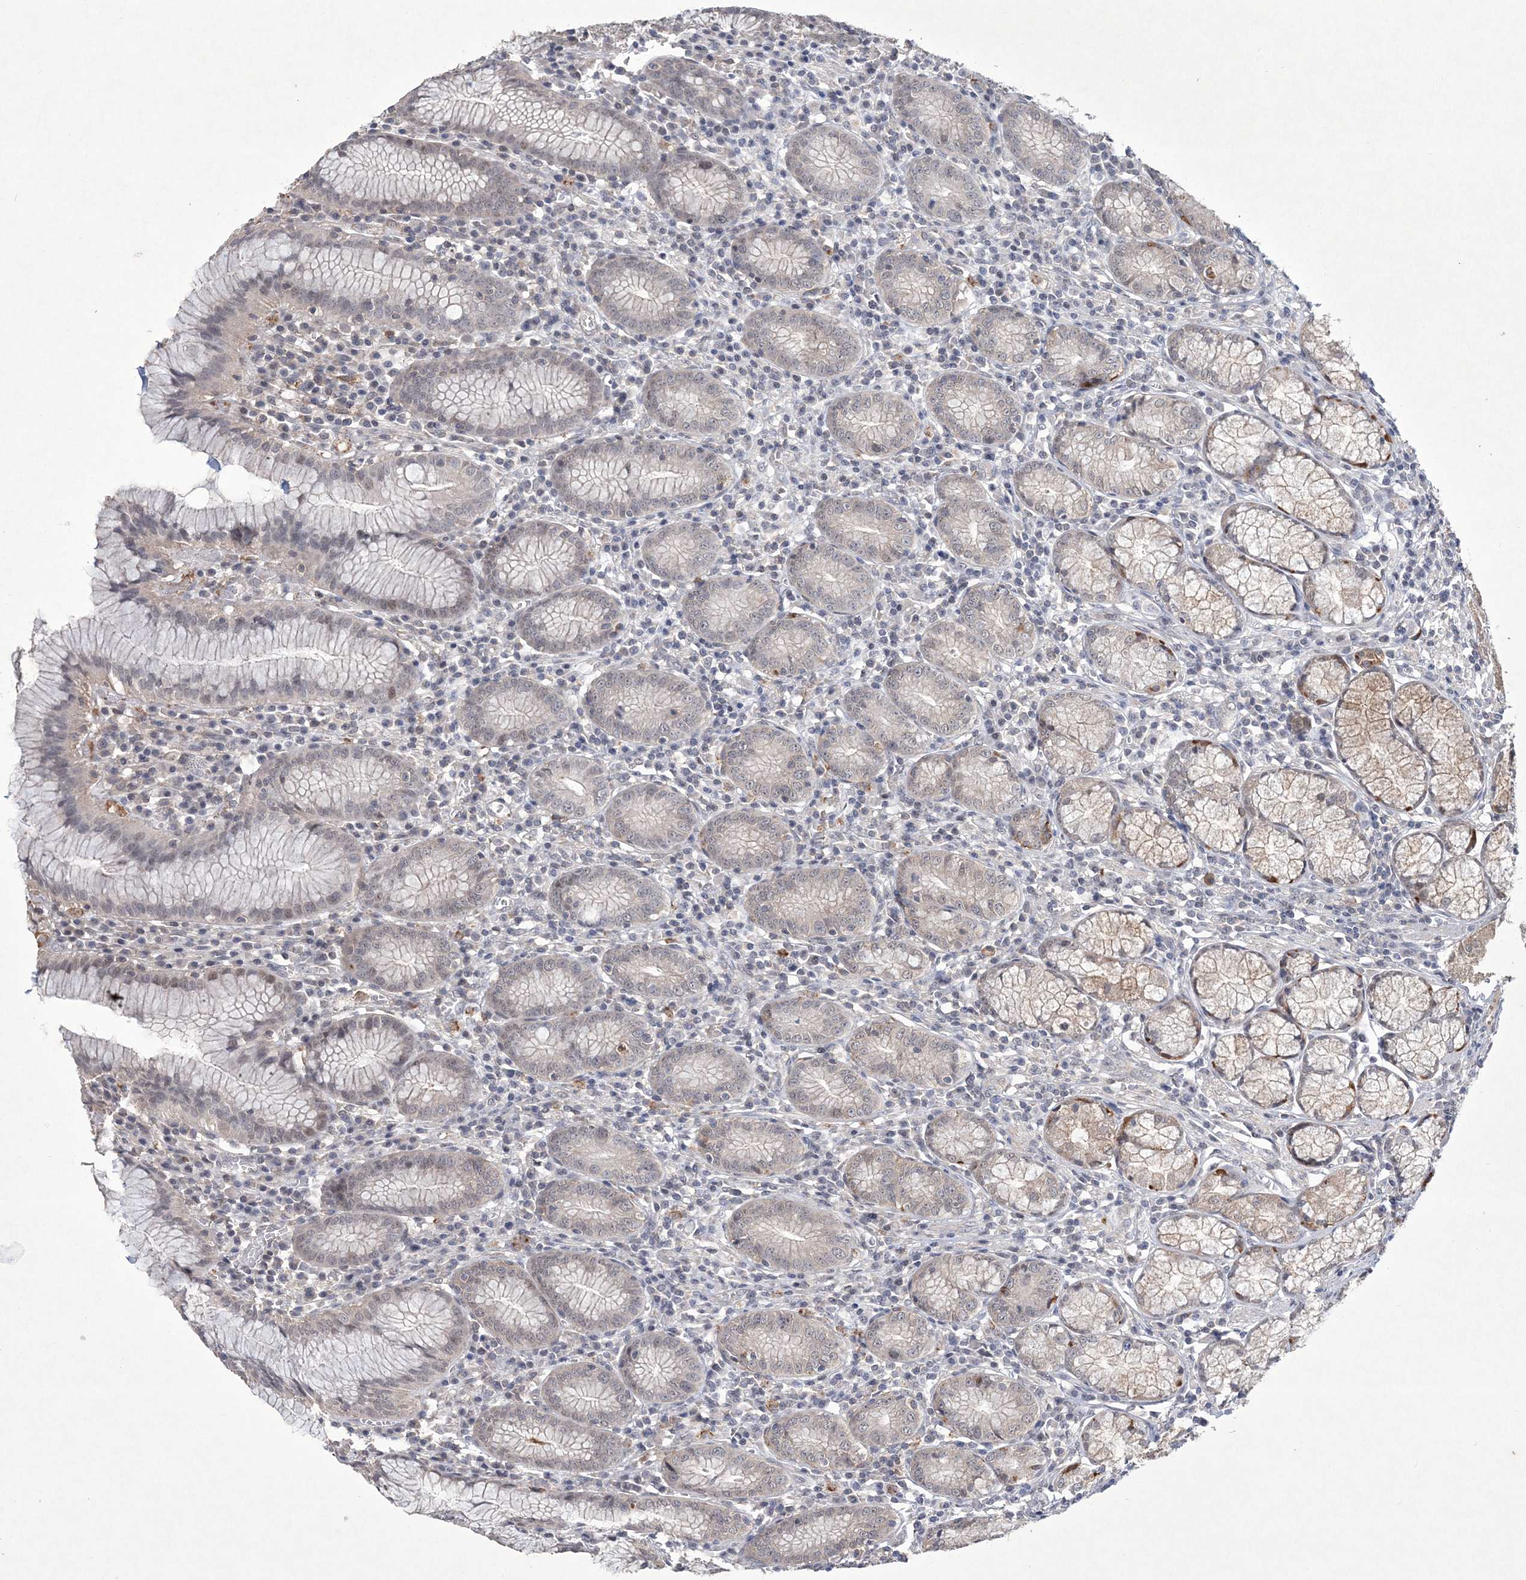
{"staining": {"intensity": "weak", "quantity": "25%-75%", "location": "cytoplasmic/membranous"}, "tissue": "stomach", "cell_type": "Glandular cells", "image_type": "normal", "snomed": [{"axis": "morphology", "description": "Normal tissue, NOS"}, {"axis": "topography", "description": "Stomach"}], "caption": "Human stomach stained with a protein marker exhibits weak staining in glandular cells.", "gene": "DPCD", "patient": {"sex": "male", "age": 55}}